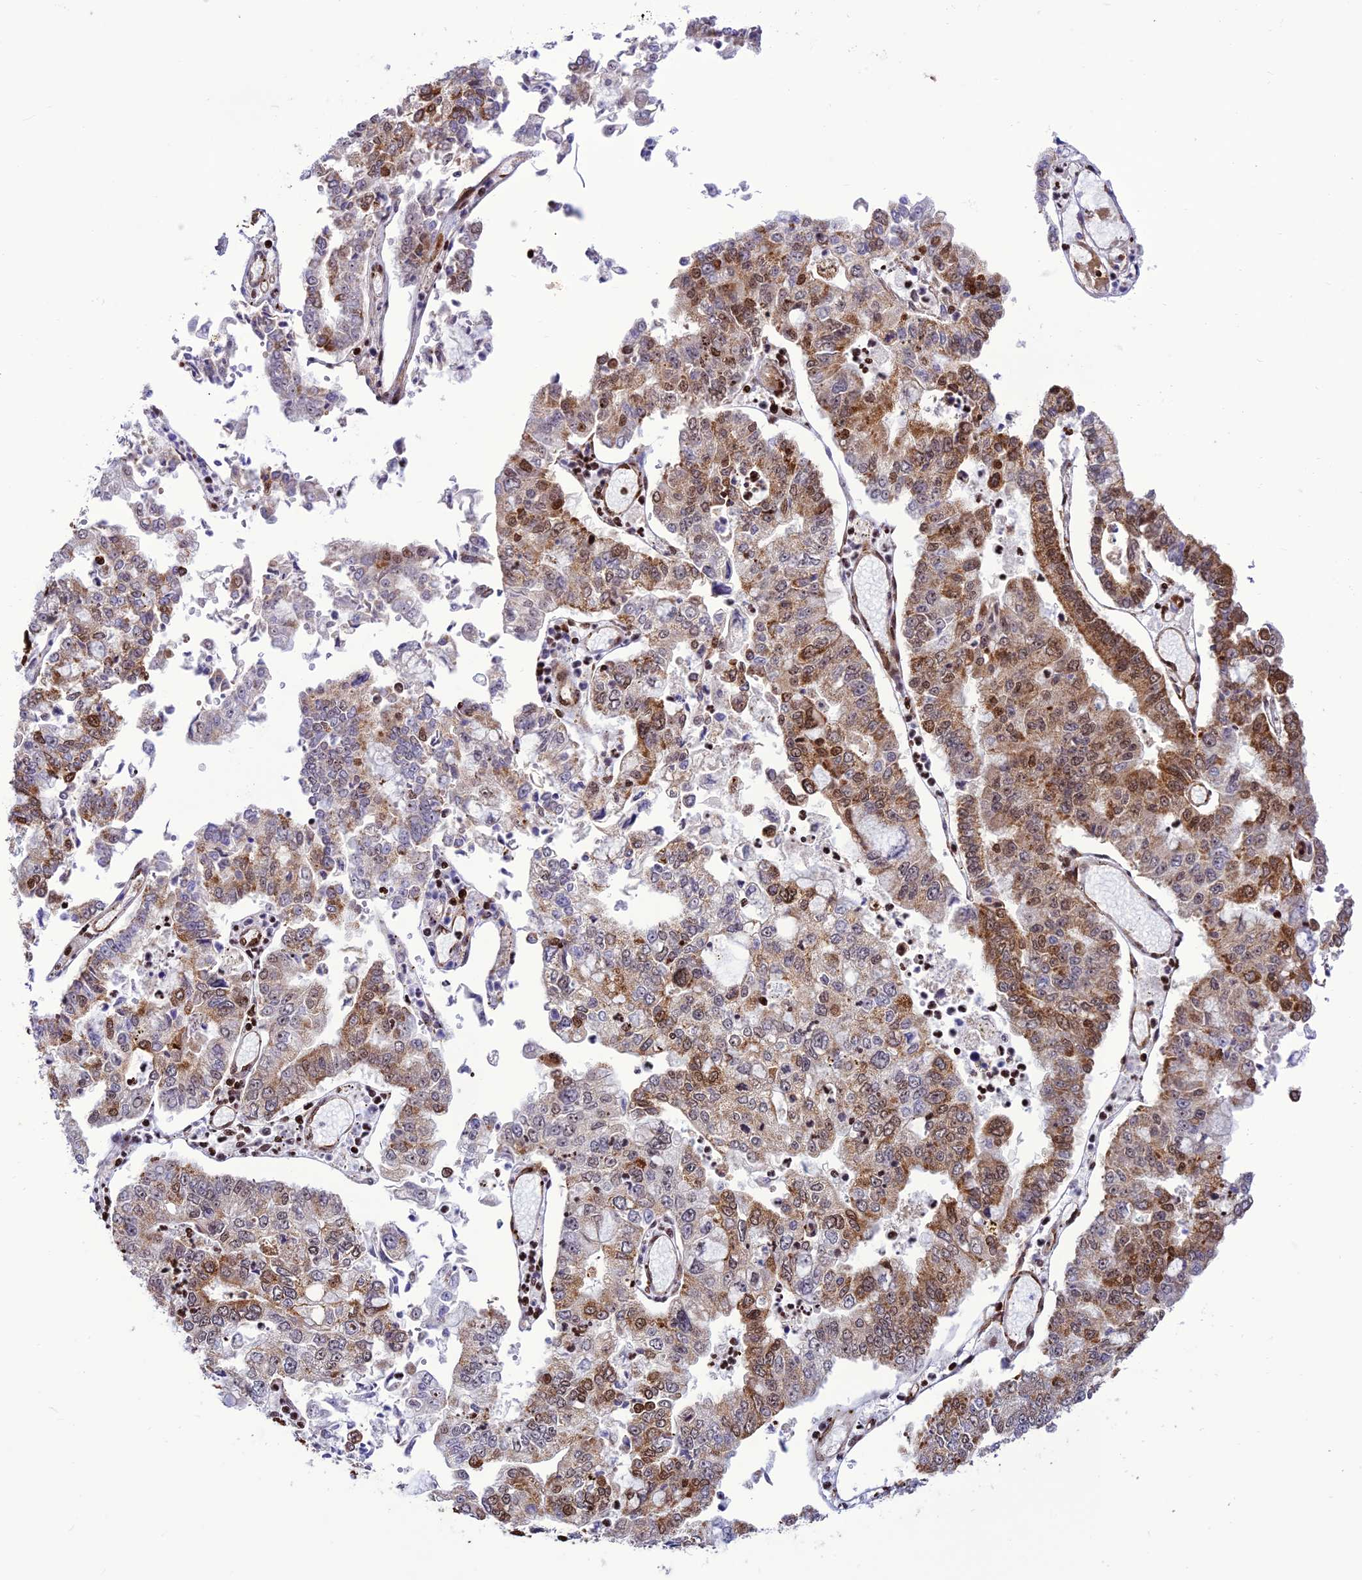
{"staining": {"intensity": "moderate", "quantity": ">75%", "location": "cytoplasmic/membranous,nuclear"}, "tissue": "stomach cancer", "cell_type": "Tumor cells", "image_type": "cancer", "snomed": [{"axis": "morphology", "description": "Adenocarcinoma, NOS"}, {"axis": "topography", "description": "Stomach"}], "caption": "There is medium levels of moderate cytoplasmic/membranous and nuclear expression in tumor cells of adenocarcinoma (stomach), as demonstrated by immunohistochemical staining (brown color).", "gene": "INO80E", "patient": {"sex": "male", "age": 76}}